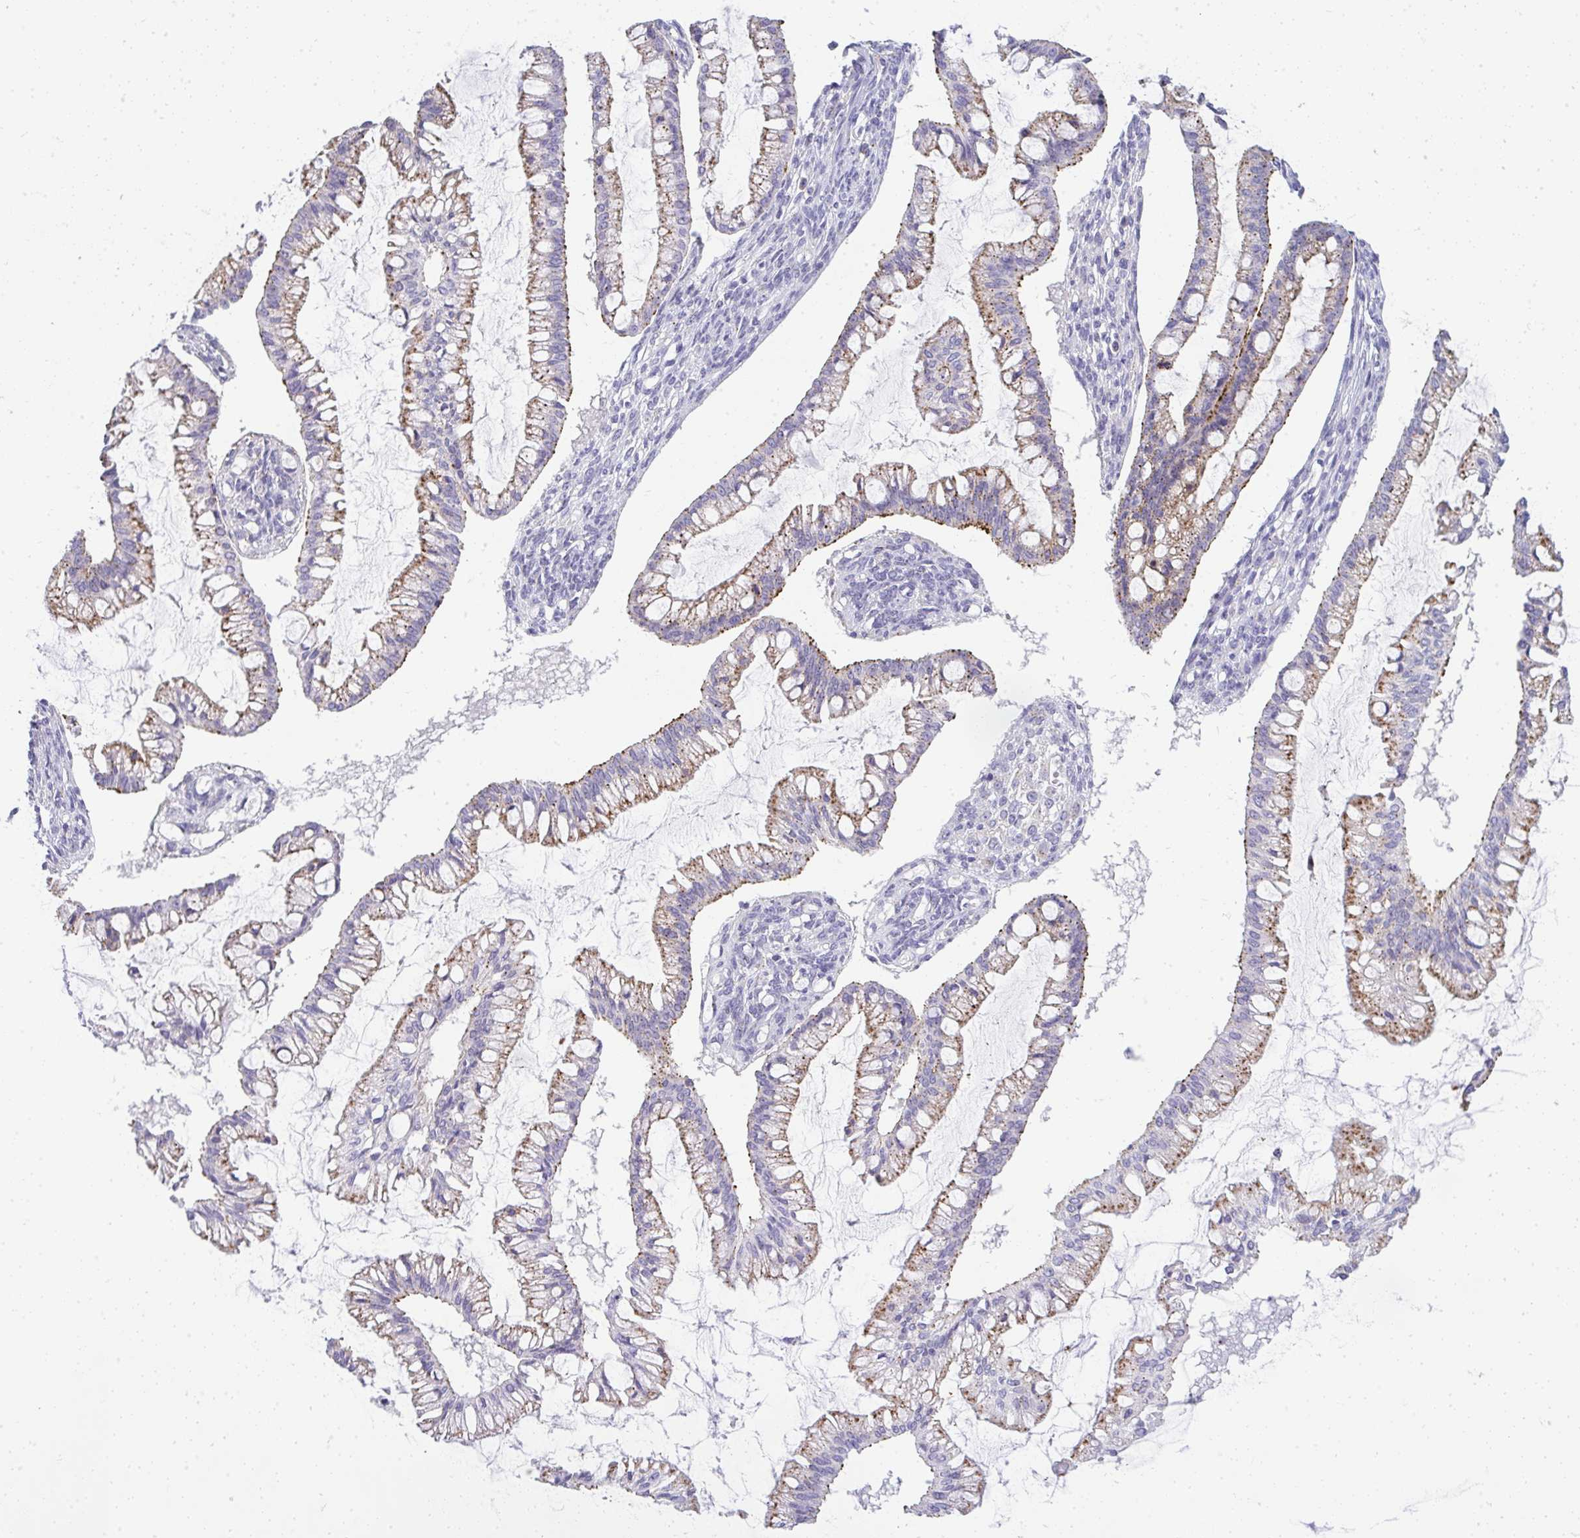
{"staining": {"intensity": "weak", "quantity": ">75%", "location": "cytoplasmic/membranous"}, "tissue": "ovarian cancer", "cell_type": "Tumor cells", "image_type": "cancer", "snomed": [{"axis": "morphology", "description": "Cystadenocarcinoma, mucinous, NOS"}, {"axis": "topography", "description": "Ovary"}], "caption": "Immunohistochemical staining of ovarian cancer exhibits low levels of weak cytoplasmic/membranous protein staining in about >75% of tumor cells.", "gene": "VPS4B", "patient": {"sex": "female", "age": 73}}